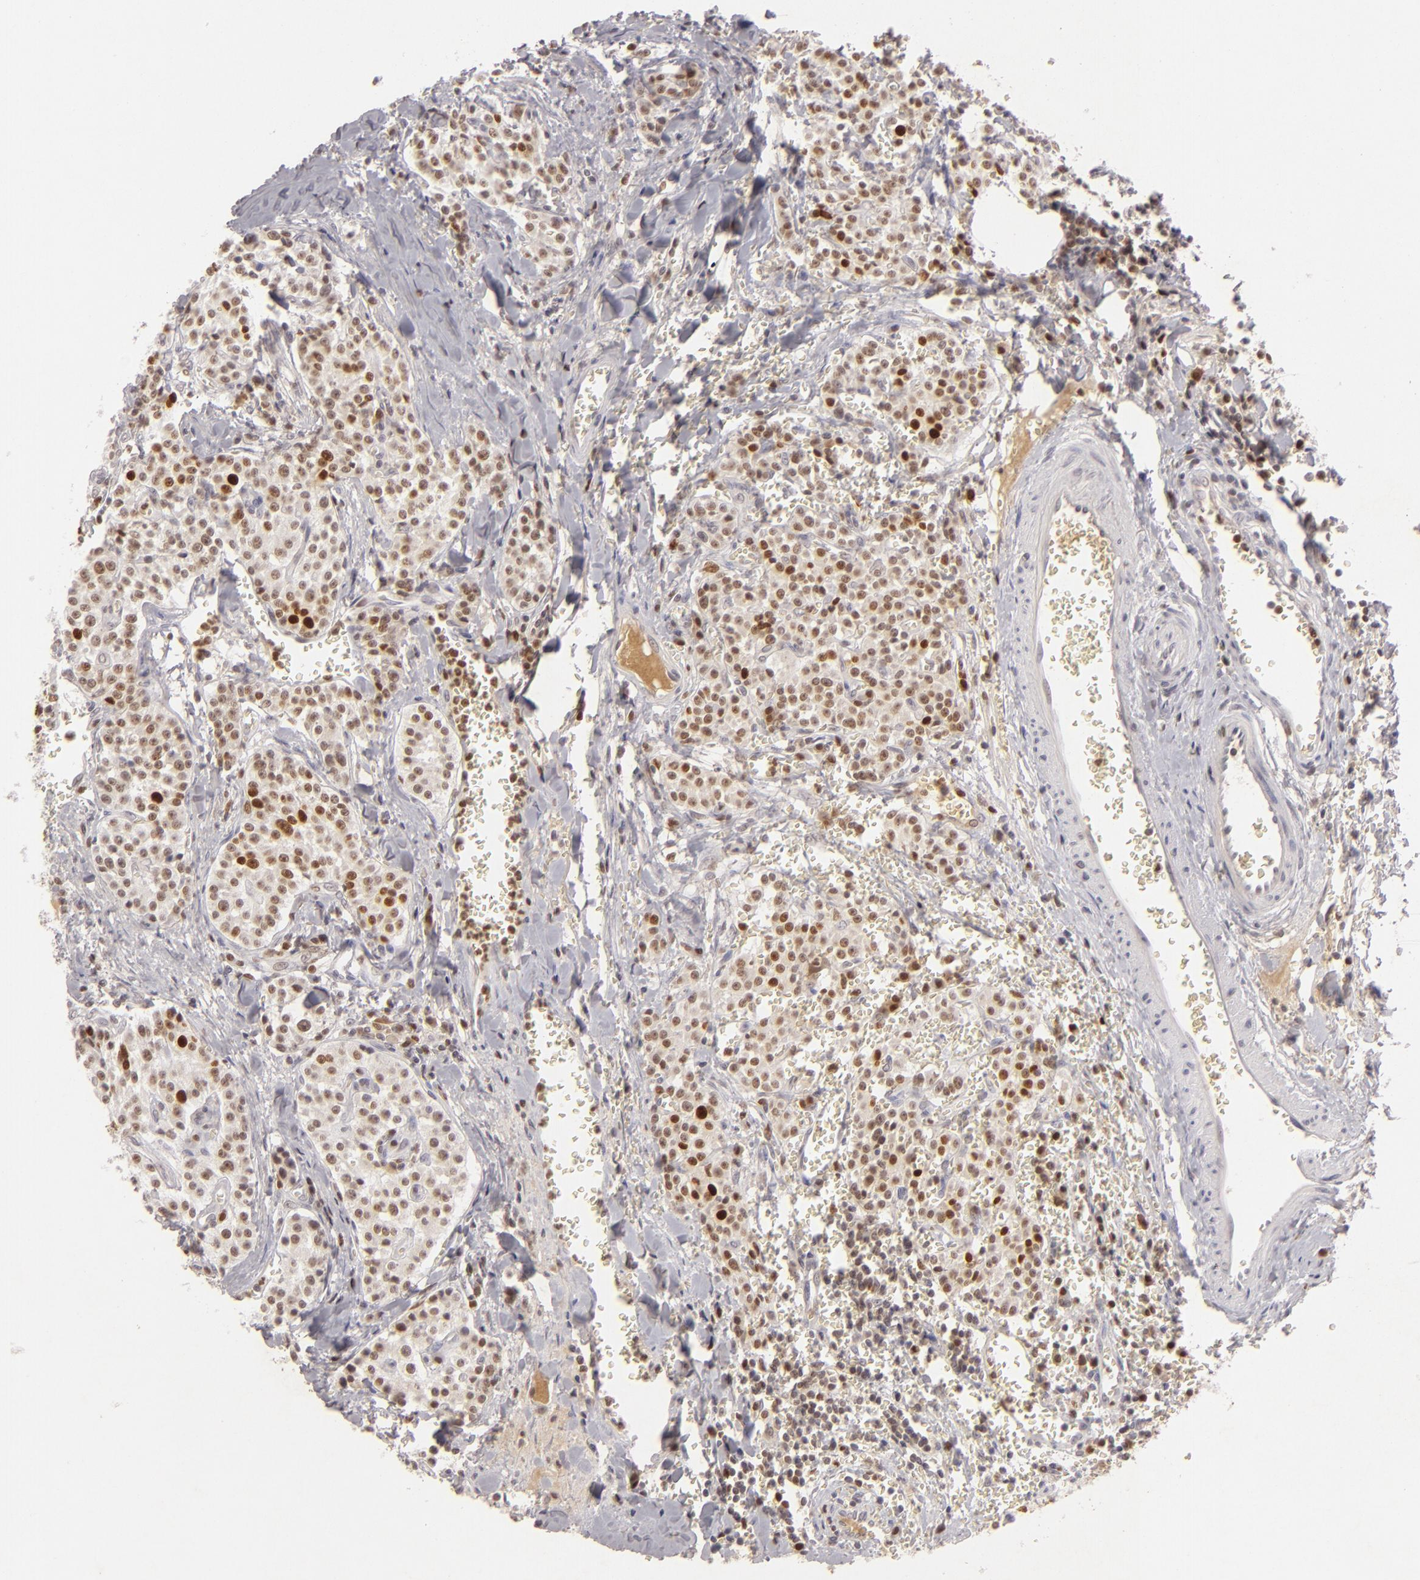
{"staining": {"intensity": "moderate", "quantity": ">75%", "location": "nuclear"}, "tissue": "carcinoid", "cell_type": "Tumor cells", "image_type": "cancer", "snomed": [{"axis": "morphology", "description": "Carcinoid, malignant, NOS"}, {"axis": "topography", "description": "Stomach"}], "caption": "DAB (3,3'-diaminobenzidine) immunohistochemical staining of carcinoid reveals moderate nuclear protein expression in approximately >75% of tumor cells.", "gene": "FEN1", "patient": {"sex": "female", "age": 76}}